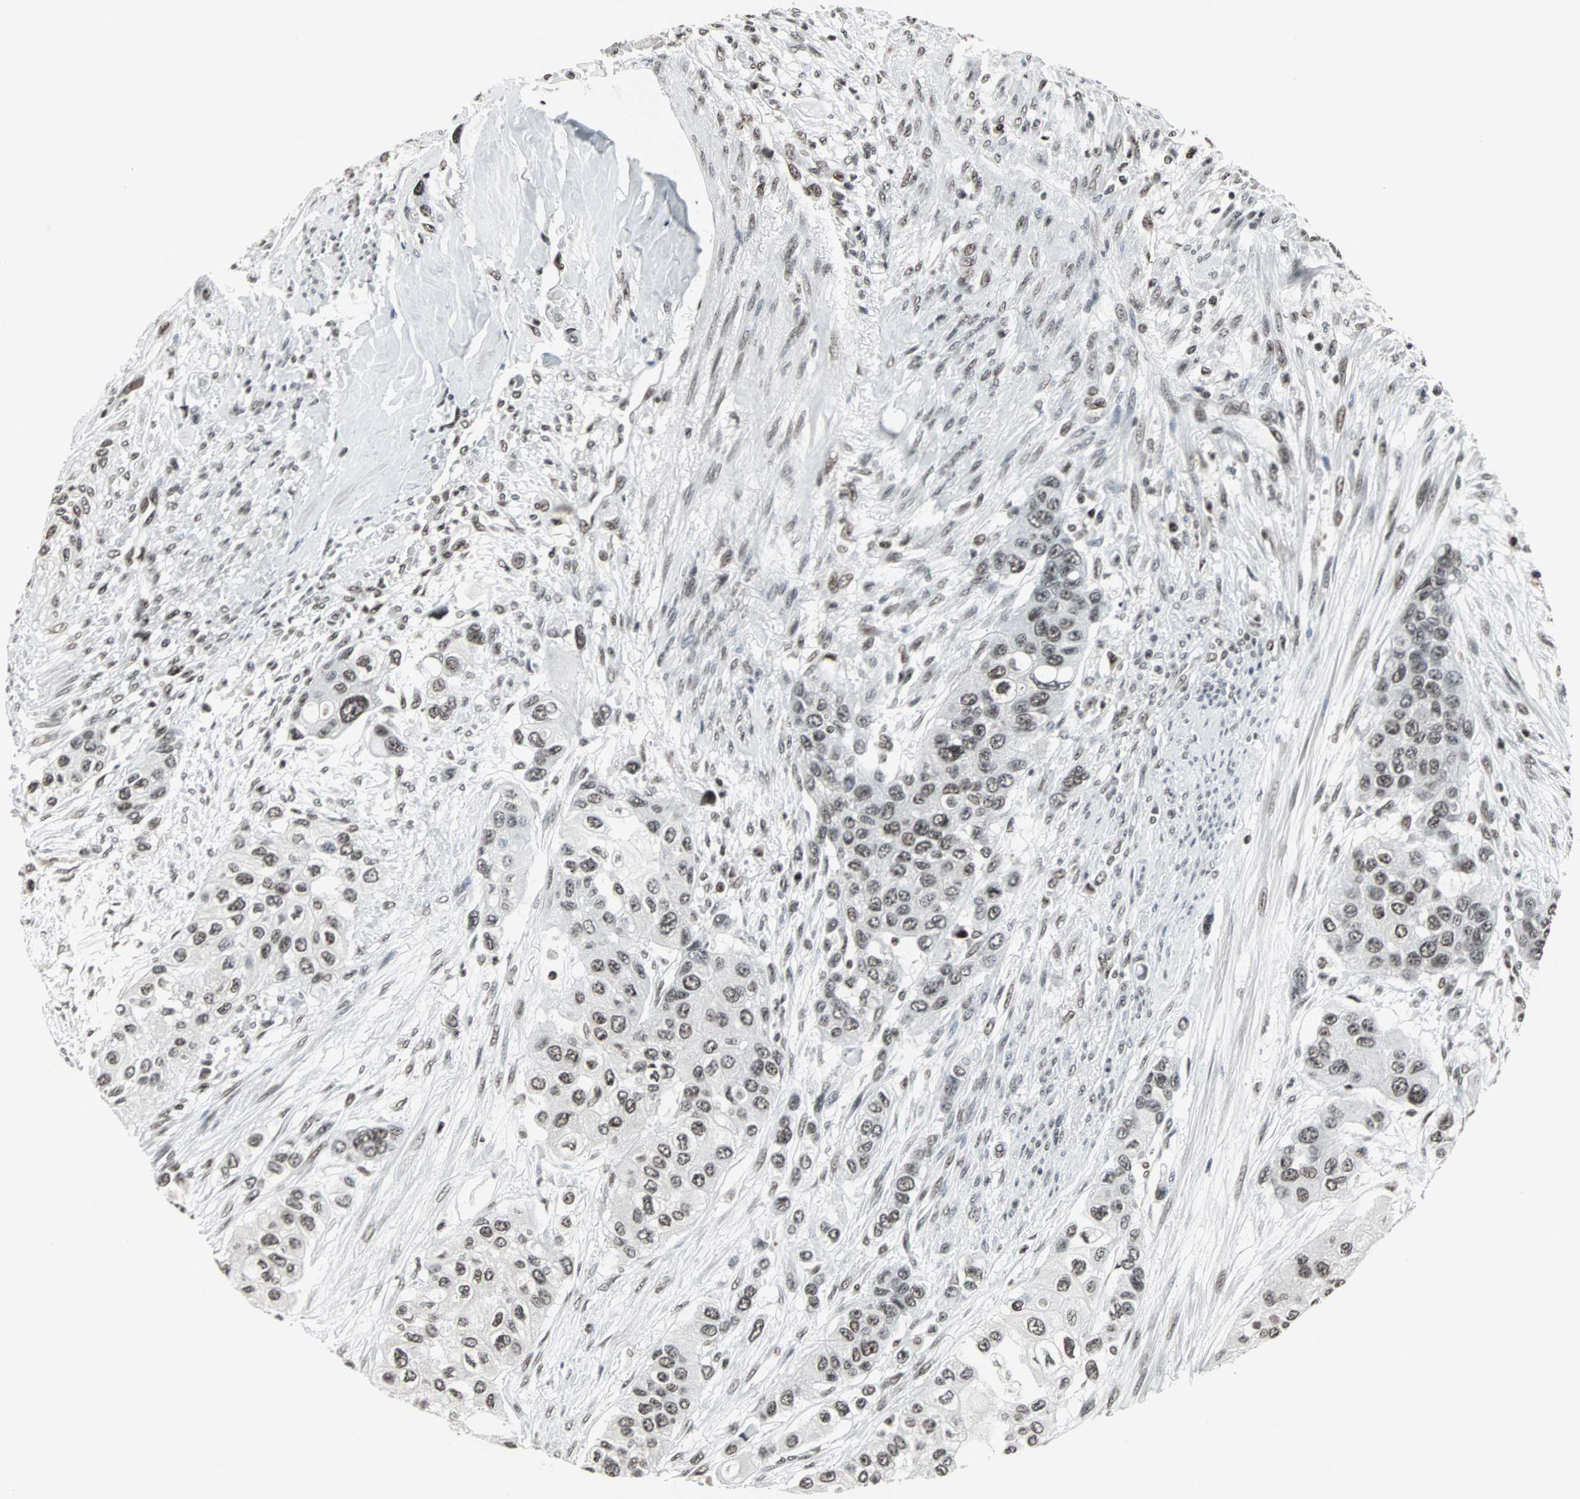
{"staining": {"intensity": "weak", "quantity": ">75%", "location": "nuclear"}, "tissue": "urothelial cancer", "cell_type": "Tumor cells", "image_type": "cancer", "snomed": [{"axis": "morphology", "description": "Urothelial carcinoma, High grade"}, {"axis": "topography", "description": "Urinary bladder"}], "caption": "This is a histology image of IHC staining of urothelial cancer, which shows weak positivity in the nuclear of tumor cells.", "gene": "PNKP", "patient": {"sex": "female", "age": 56}}